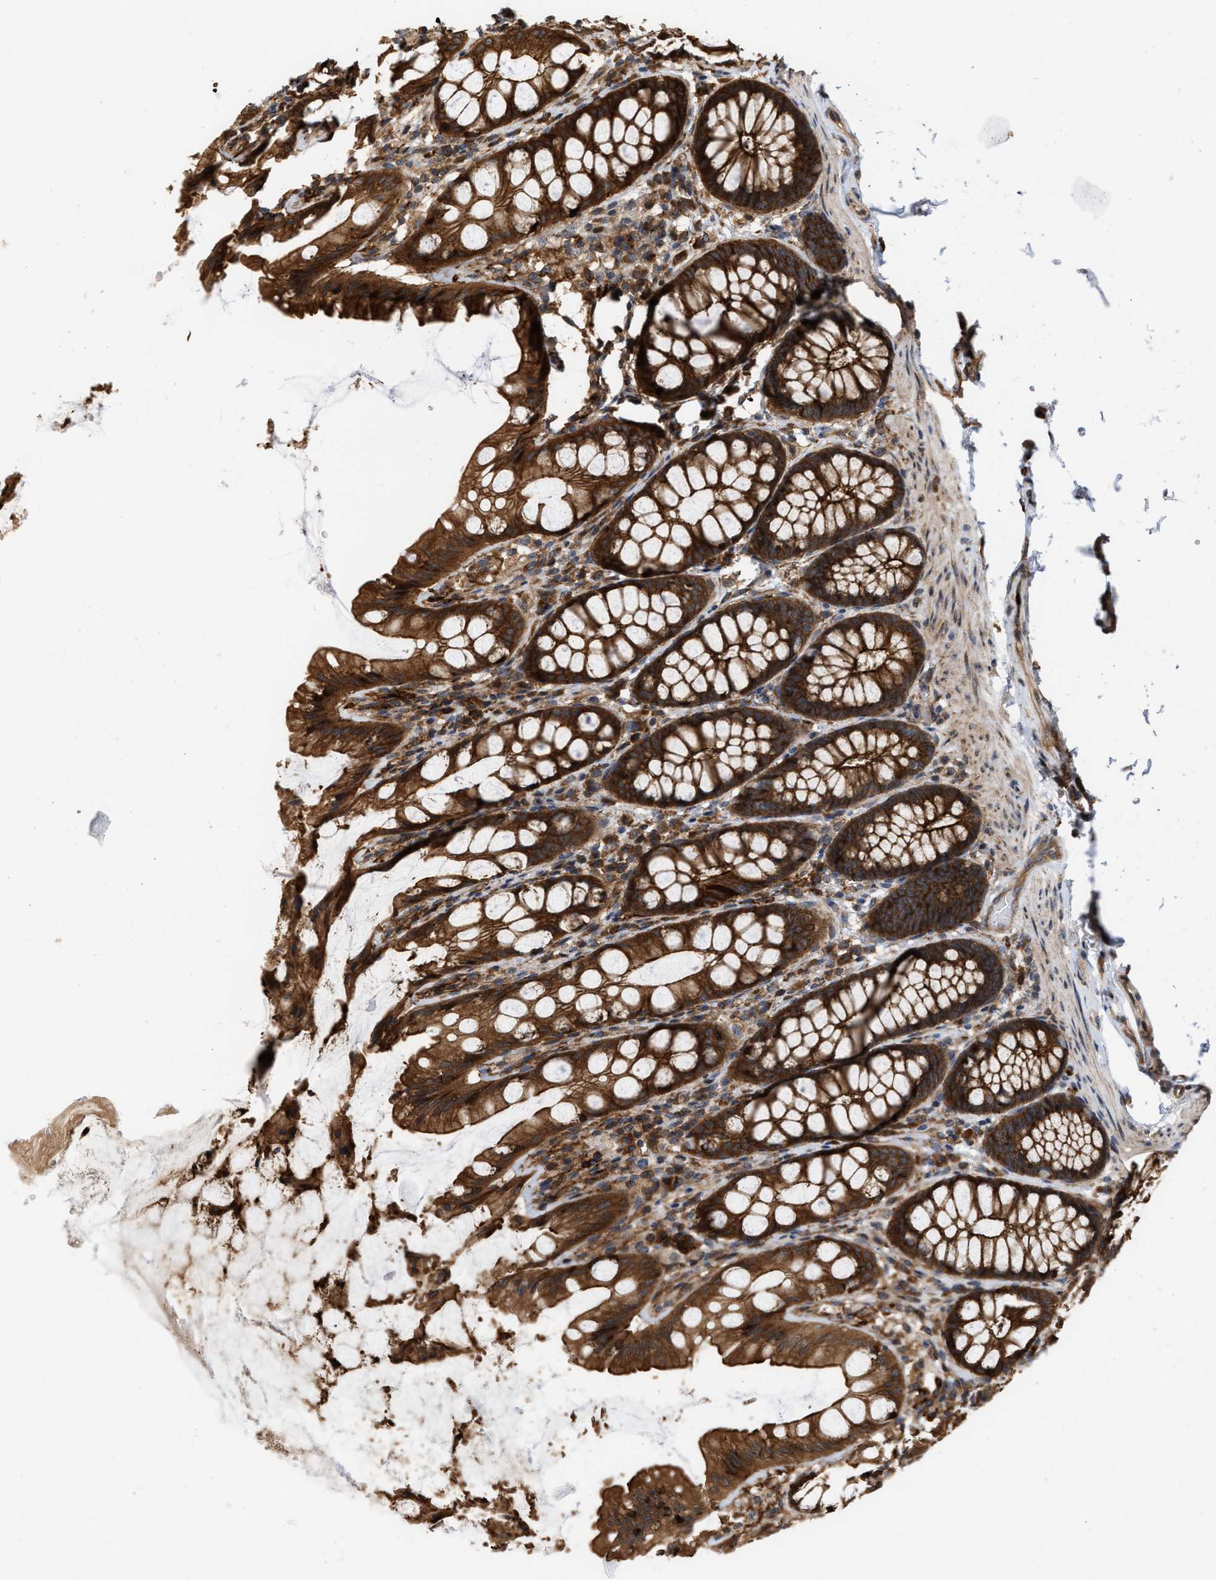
{"staining": {"intensity": "moderate", "quantity": ">75%", "location": "cytoplasmic/membranous"}, "tissue": "colon", "cell_type": "Endothelial cells", "image_type": "normal", "snomed": [{"axis": "morphology", "description": "Normal tissue, NOS"}, {"axis": "topography", "description": "Colon"}], "caption": "Immunohistochemical staining of unremarkable colon reveals >75% levels of moderate cytoplasmic/membranous protein staining in approximately >75% of endothelial cells.", "gene": "IQCE", "patient": {"sex": "male", "age": 47}}